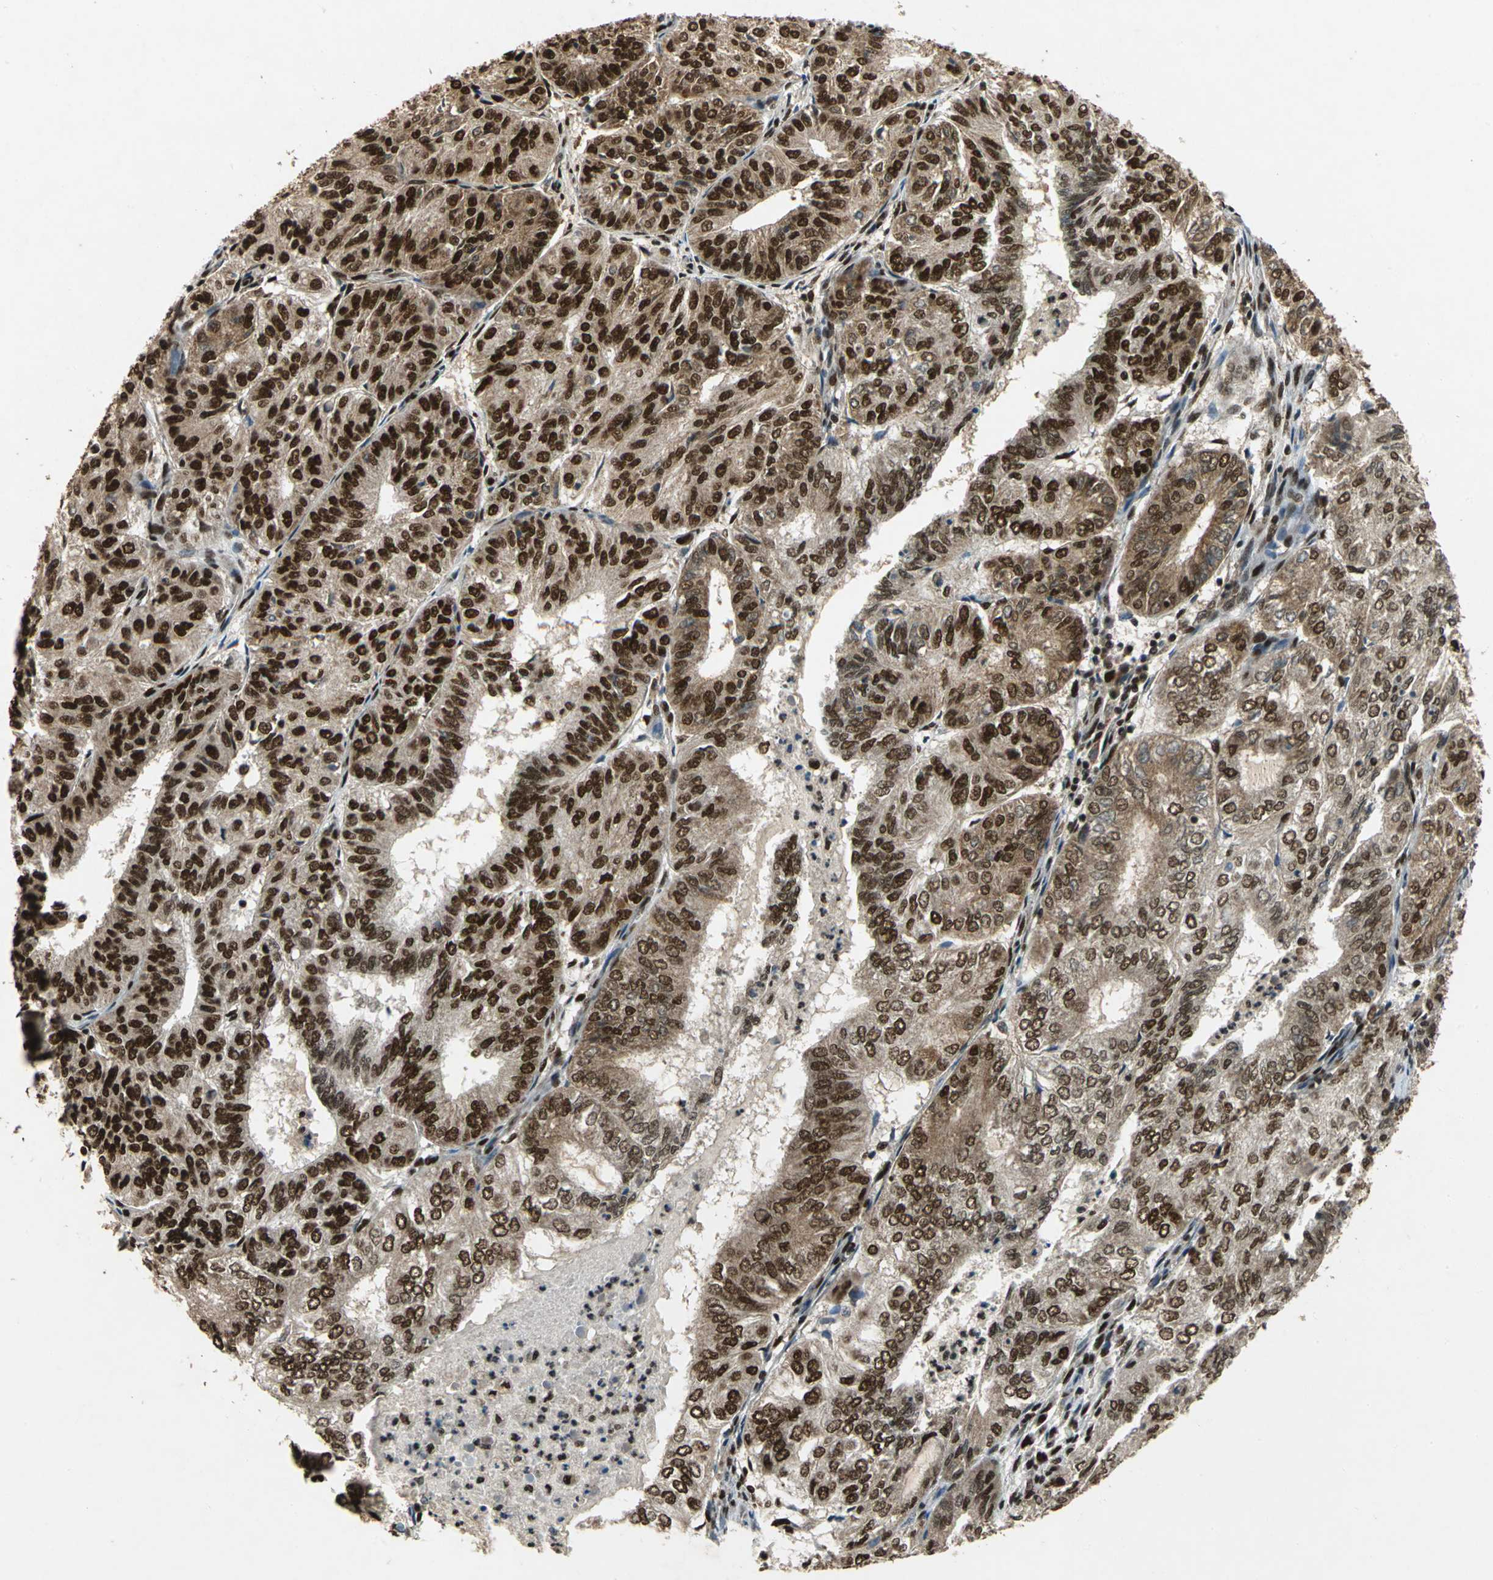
{"staining": {"intensity": "strong", "quantity": ">75%", "location": "cytoplasmic/membranous,nuclear"}, "tissue": "endometrial cancer", "cell_type": "Tumor cells", "image_type": "cancer", "snomed": [{"axis": "morphology", "description": "Adenocarcinoma, NOS"}, {"axis": "topography", "description": "Uterus"}], "caption": "Adenocarcinoma (endometrial) stained with a protein marker shows strong staining in tumor cells.", "gene": "MTA2", "patient": {"sex": "female", "age": 60}}